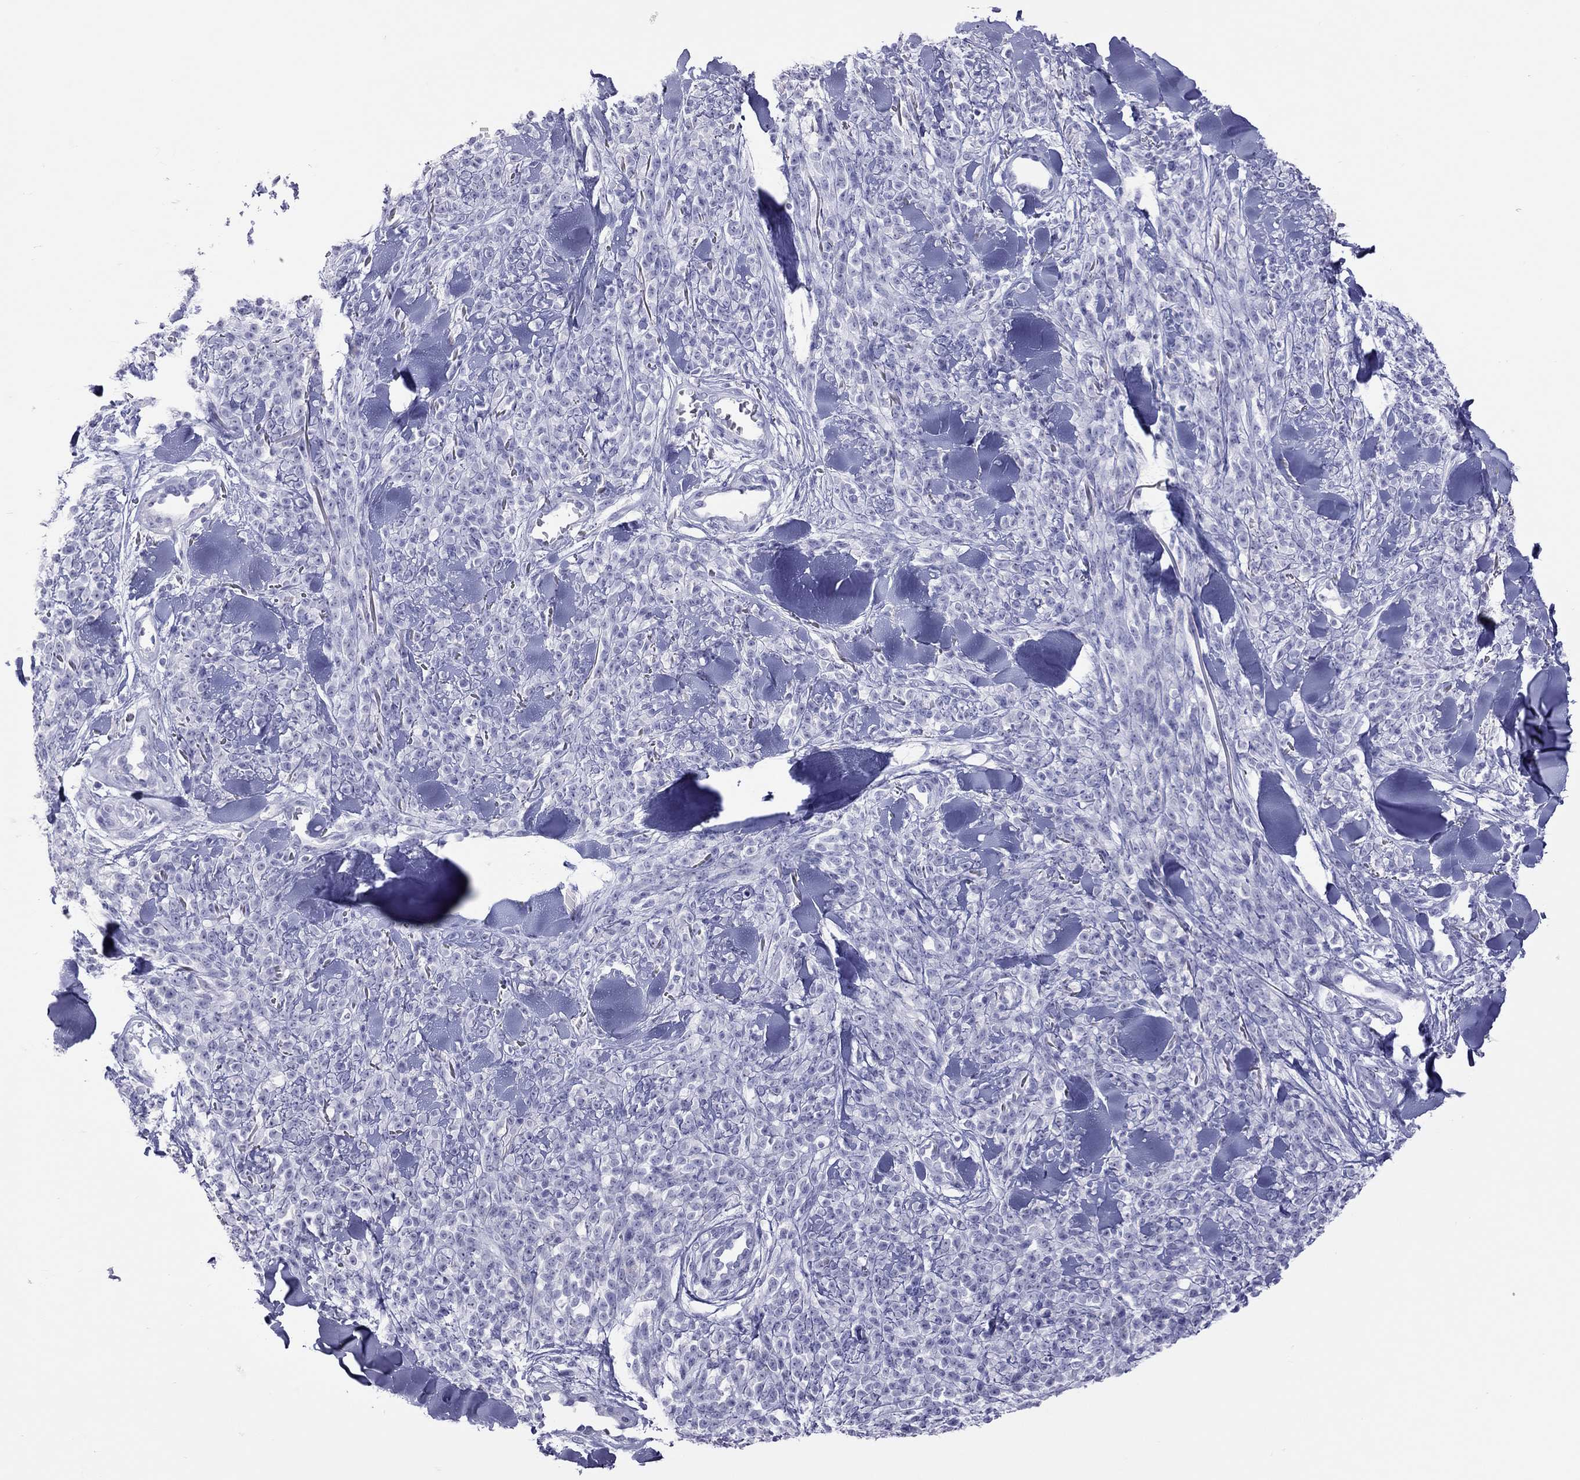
{"staining": {"intensity": "negative", "quantity": "none", "location": "none"}, "tissue": "melanoma", "cell_type": "Tumor cells", "image_type": "cancer", "snomed": [{"axis": "morphology", "description": "Malignant melanoma, NOS"}, {"axis": "topography", "description": "Skin"}, {"axis": "topography", "description": "Skin of trunk"}], "caption": "A photomicrograph of human melanoma is negative for staining in tumor cells. (Immunohistochemistry (ihc), brightfield microscopy, high magnification).", "gene": "STAG3", "patient": {"sex": "male", "age": 74}}